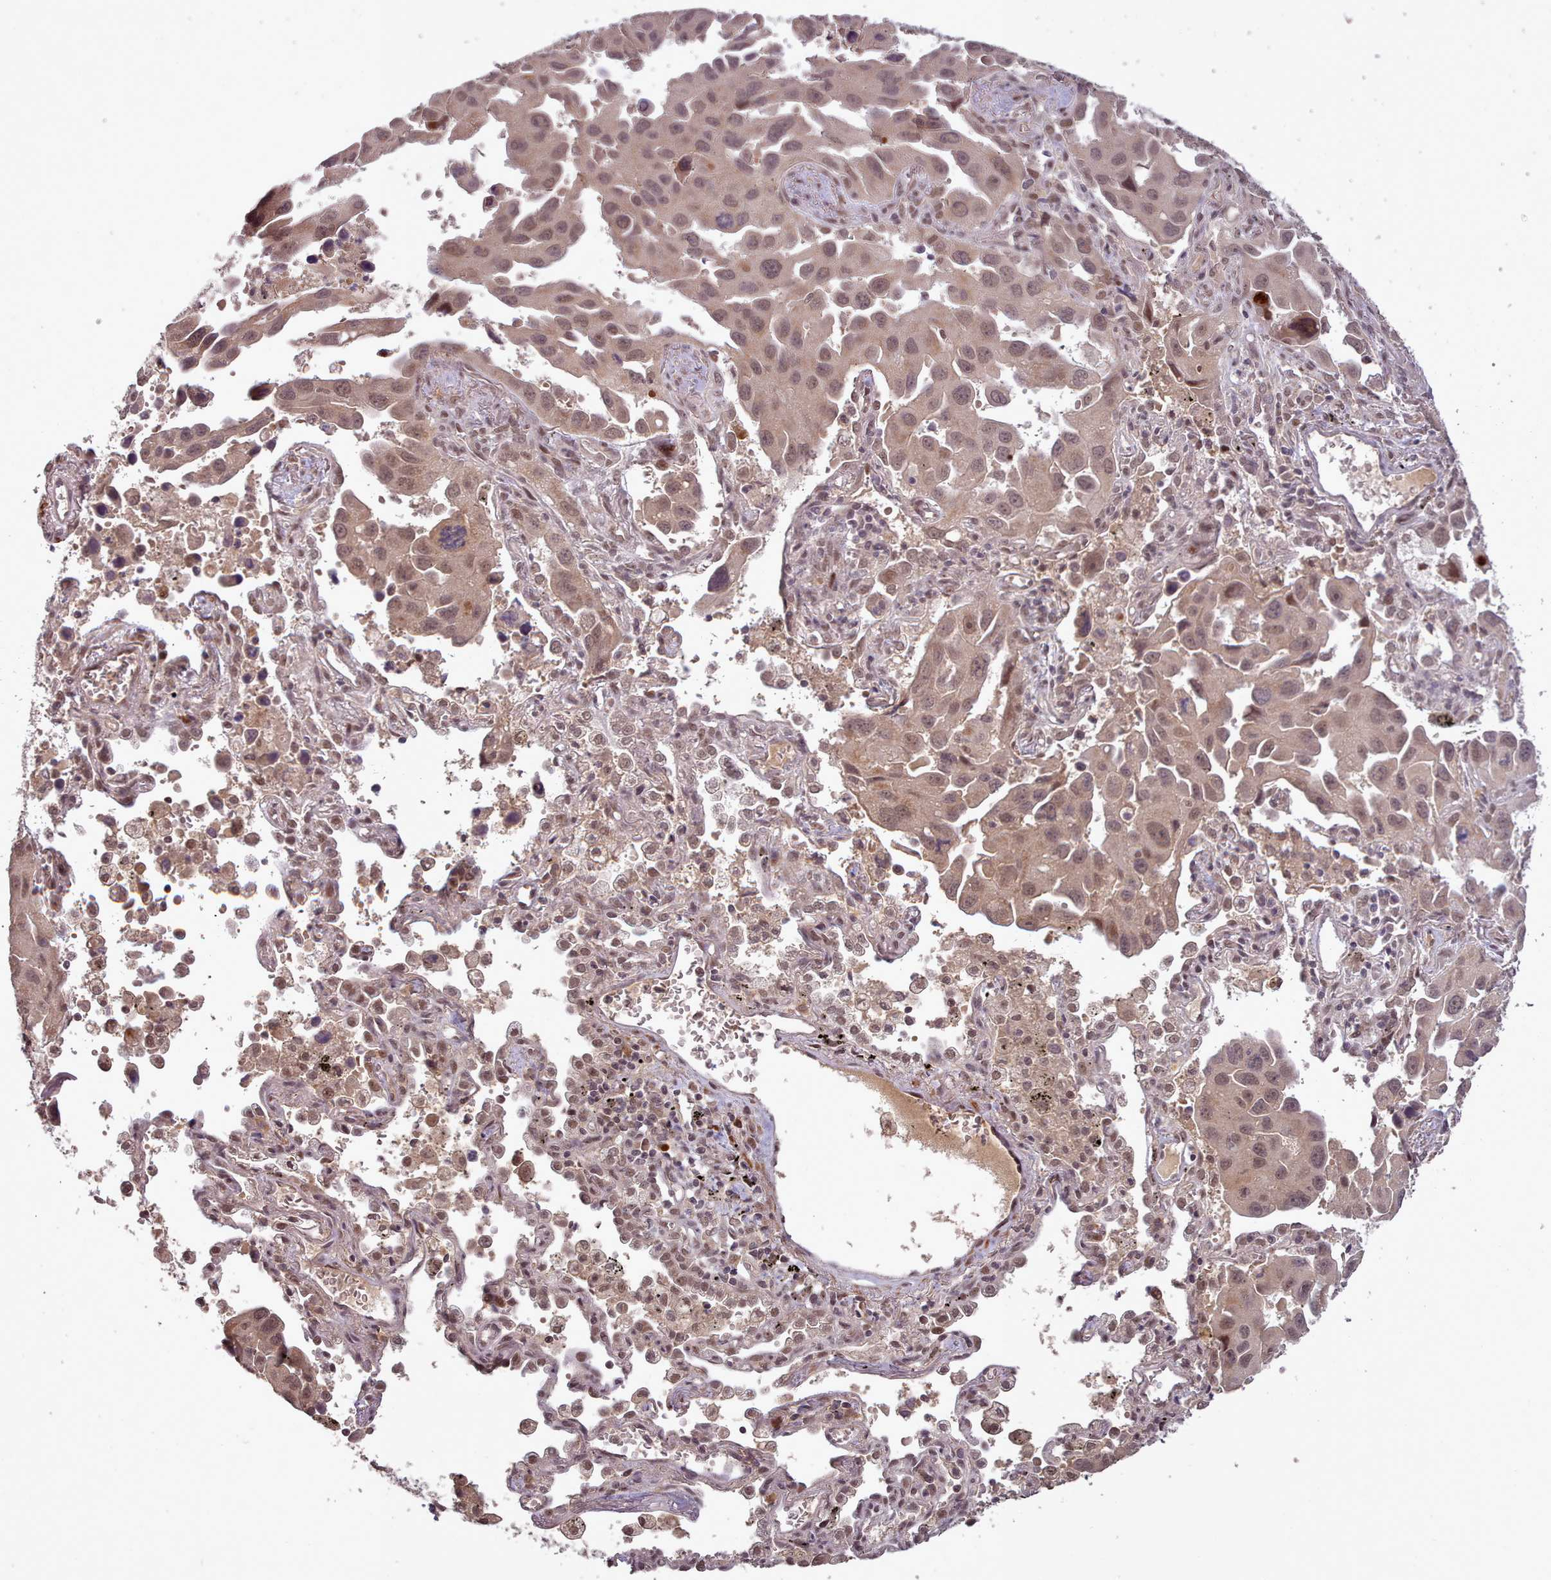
{"staining": {"intensity": "moderate", "quantity": "25%-75%", "location": "nuclear"}, "tissue": "lung cancer", "cell_type": "Tumor cells", "image_type": "cancer", "snomed": [{"axis": "morphology", "description": "Adenocarcinoma, NOS"}, {"axis": "topography", "description": "Lung"}], "caption": "This is a photomicrograph of IHC staining of lung adenocarcinoma, which shows moderate staining in the nuclear of tumor cells.", "gene": "CDC6", "patient": {"sex": "male", "age": 66}}